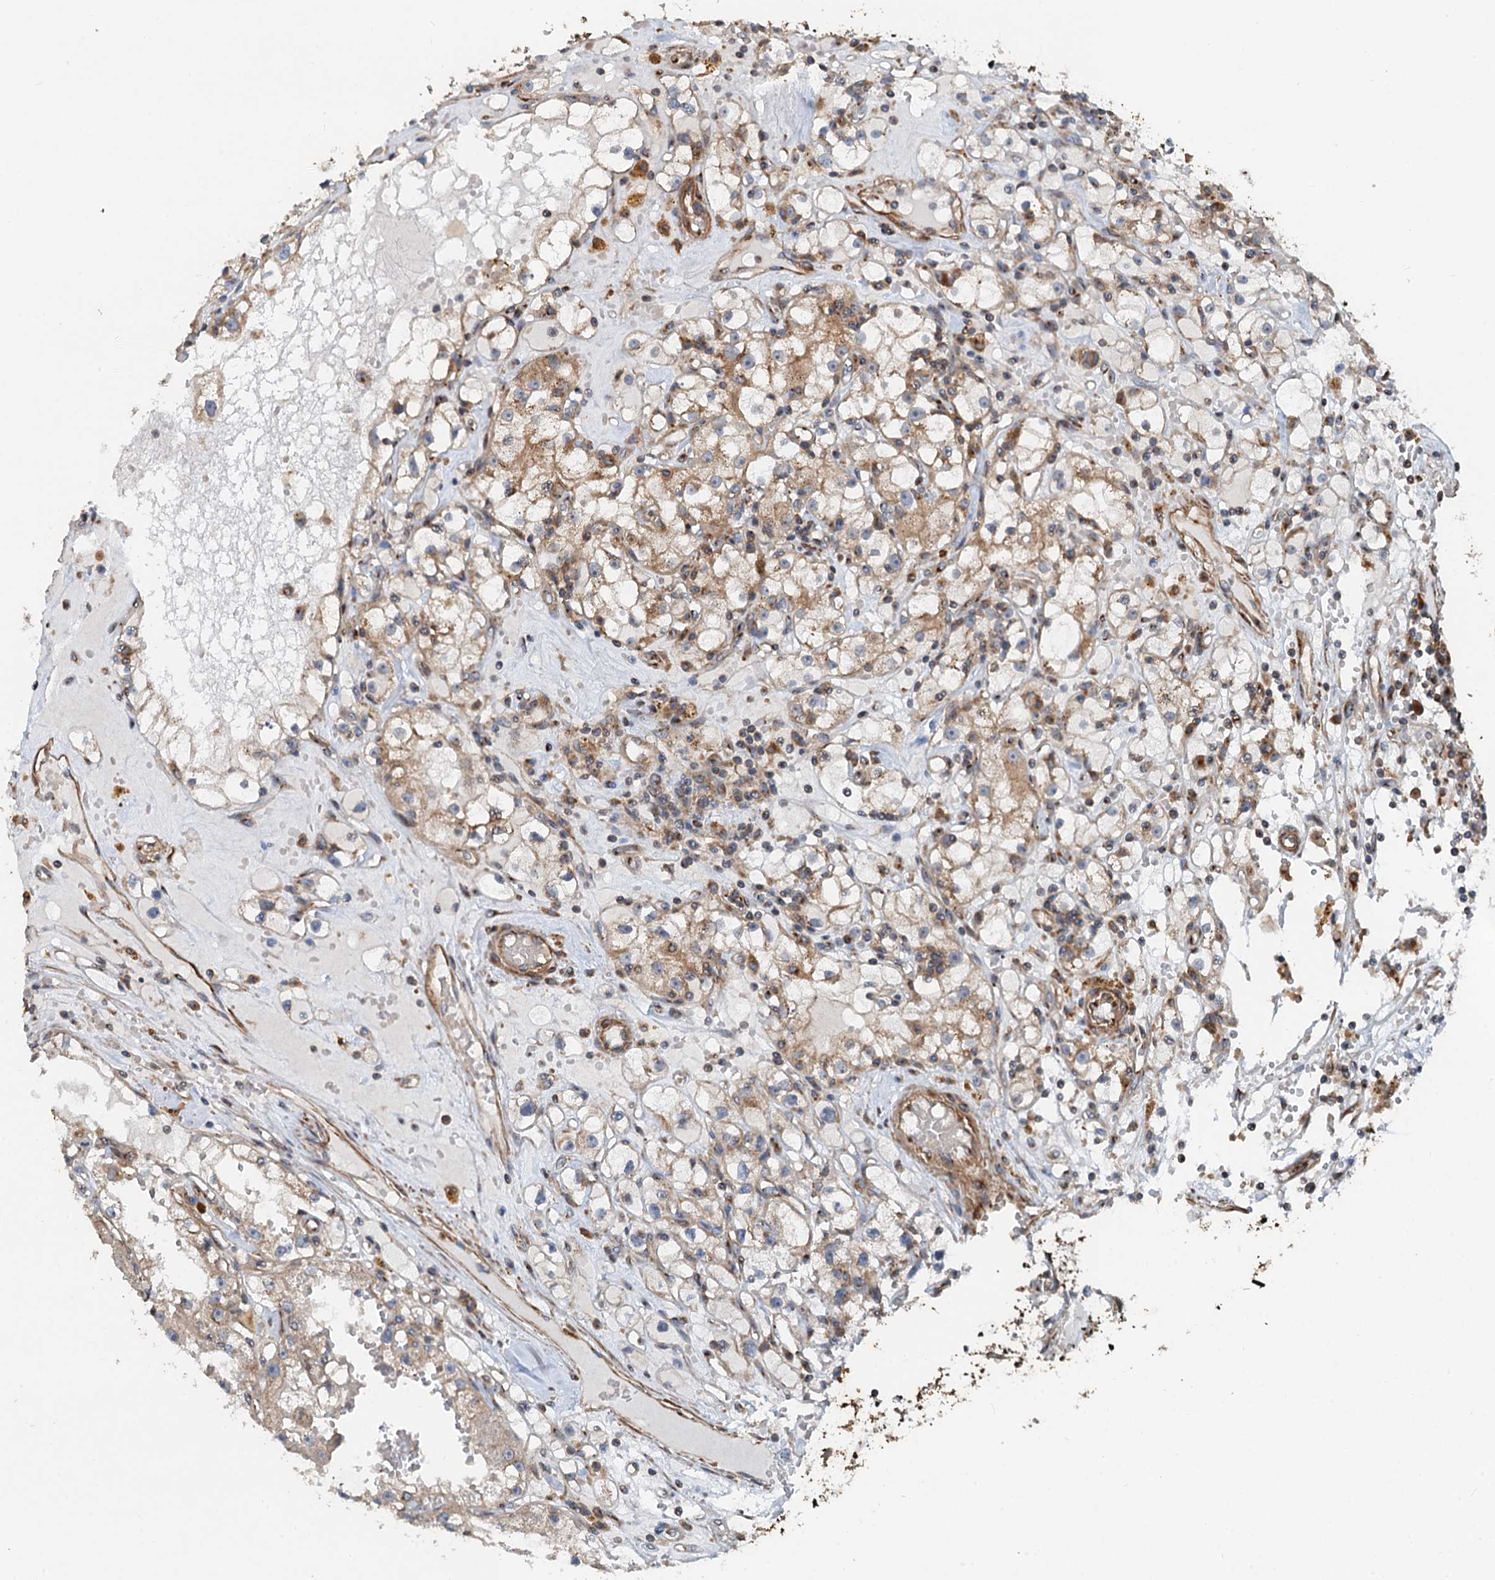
{"staining": {"intensity": "moderate", "quantity": "<25%", "location": "cytoplasmic/membranous"}, "tissue": "renal cancer", "cell_type": "Tumor cells", "image_type": "cancer", "snomed": [{"axis": "morphology", "description": "Adenocarcinoma, NOS"}, {"axis": "topography", "description": "Kidney"}], "caption": "DAB (3,3'-diaminobenzidine) immunohistochemical staining of human renal cancer displays moderate cytoplasmic/membranous protein expression in approximately <25% of tumor cells. Nuclei are stained in blue.", "gene": "ANKRD26", "patient": {"sex": "male", "age": 56}}